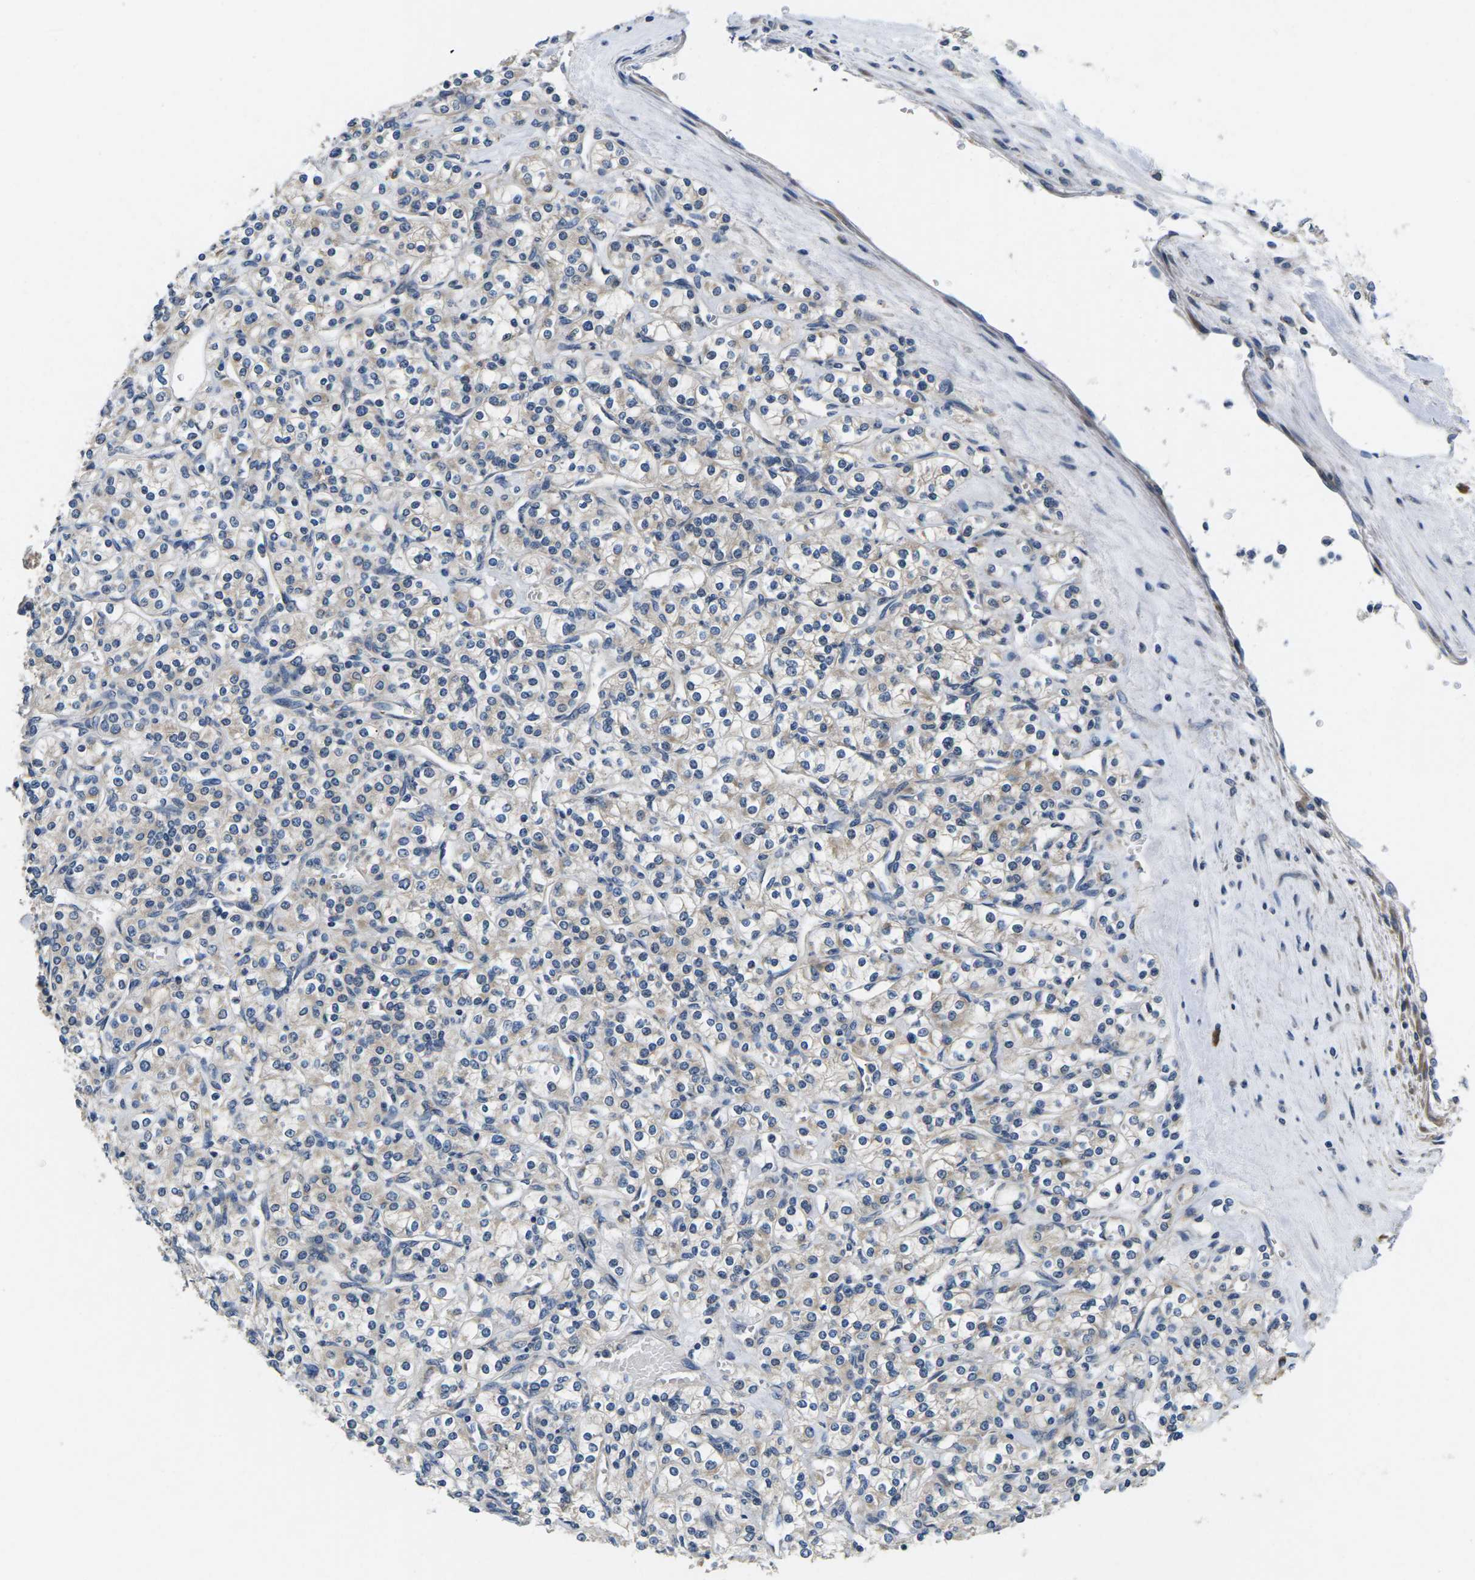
{"staining": {"intensity": "negative", "quantity": "none", "location": "none"}, "tissue": "renal cancer", "cell_type": "Tumor cells", "image_type": "cancer", "snomed": [{"axis": "morphology", "description": "Adenocarcinoma, NOS"}, {"axis": "topography", "description": "Kidney"}], "caption": "Immunohistochemistry image of neoplastic tissue: human renal cancer stained with DAB reveals no significant protein staining in tumor cells.", "gene": "ERGIC3", "patient": {"sex": "male", "age": 77}}